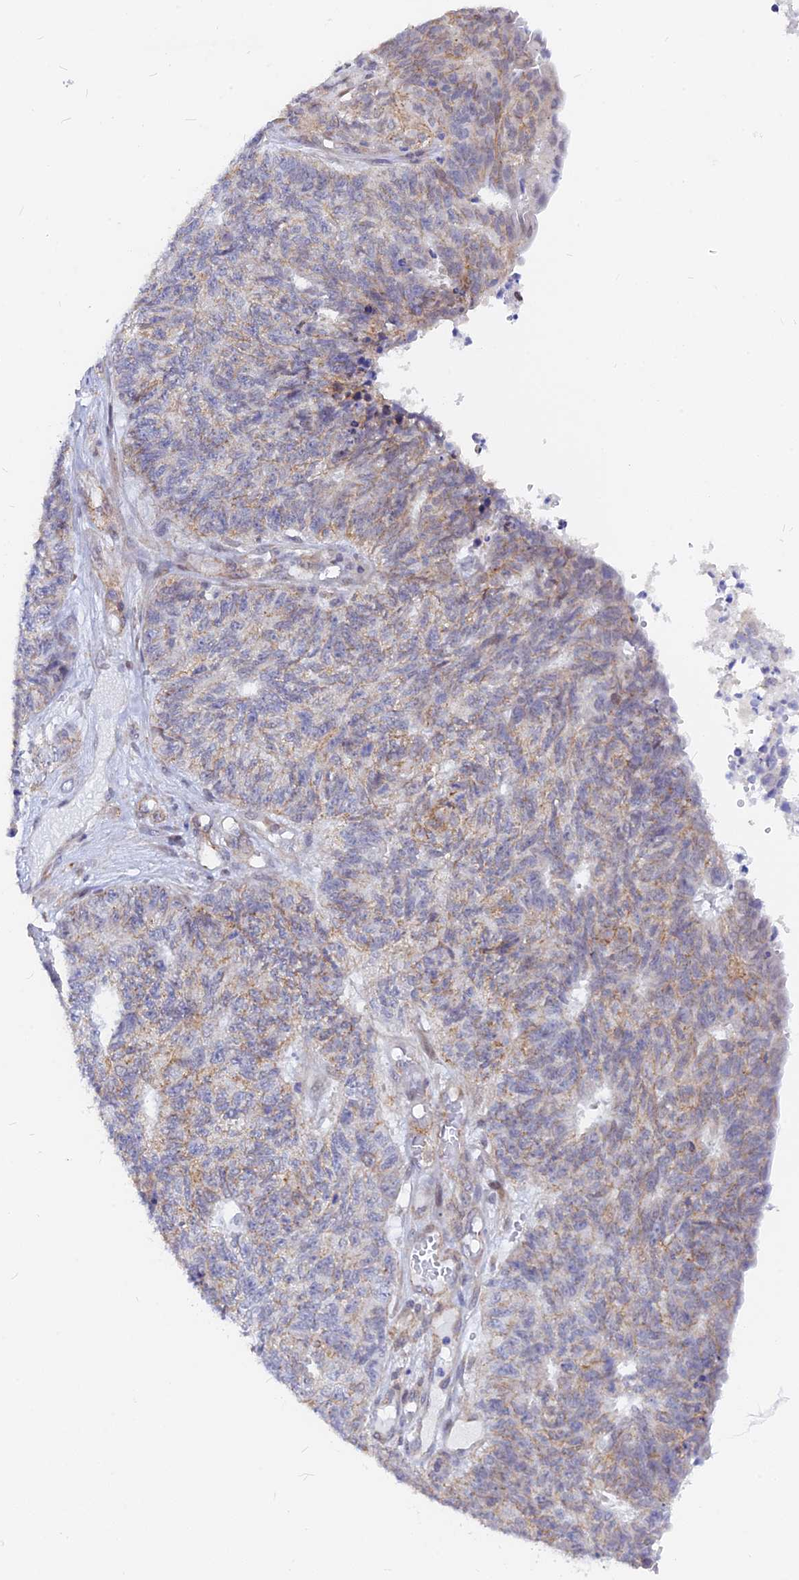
{"staining": {"intensity": "weak", "quantity": "<25%", "location": "cytoplasmic/membranous"}, "tissue": "endometrial cancer", "cell_type": "Tumor cells", "image_type": "cancer", "snomed": [{"axis": "morphology", "description": "Adenocarcinoma, NOS"}, {"axis": "topography", "description": "Endometrium"}], "caption": "Immunohistochemistry (IHC) micrograph of adenocarcinoma (endometrial) stained for a protein (brown), which shows no staining in tumor cells.", "gene": "VSTM2L", "patient": {"sex": "female", "age": 32}}